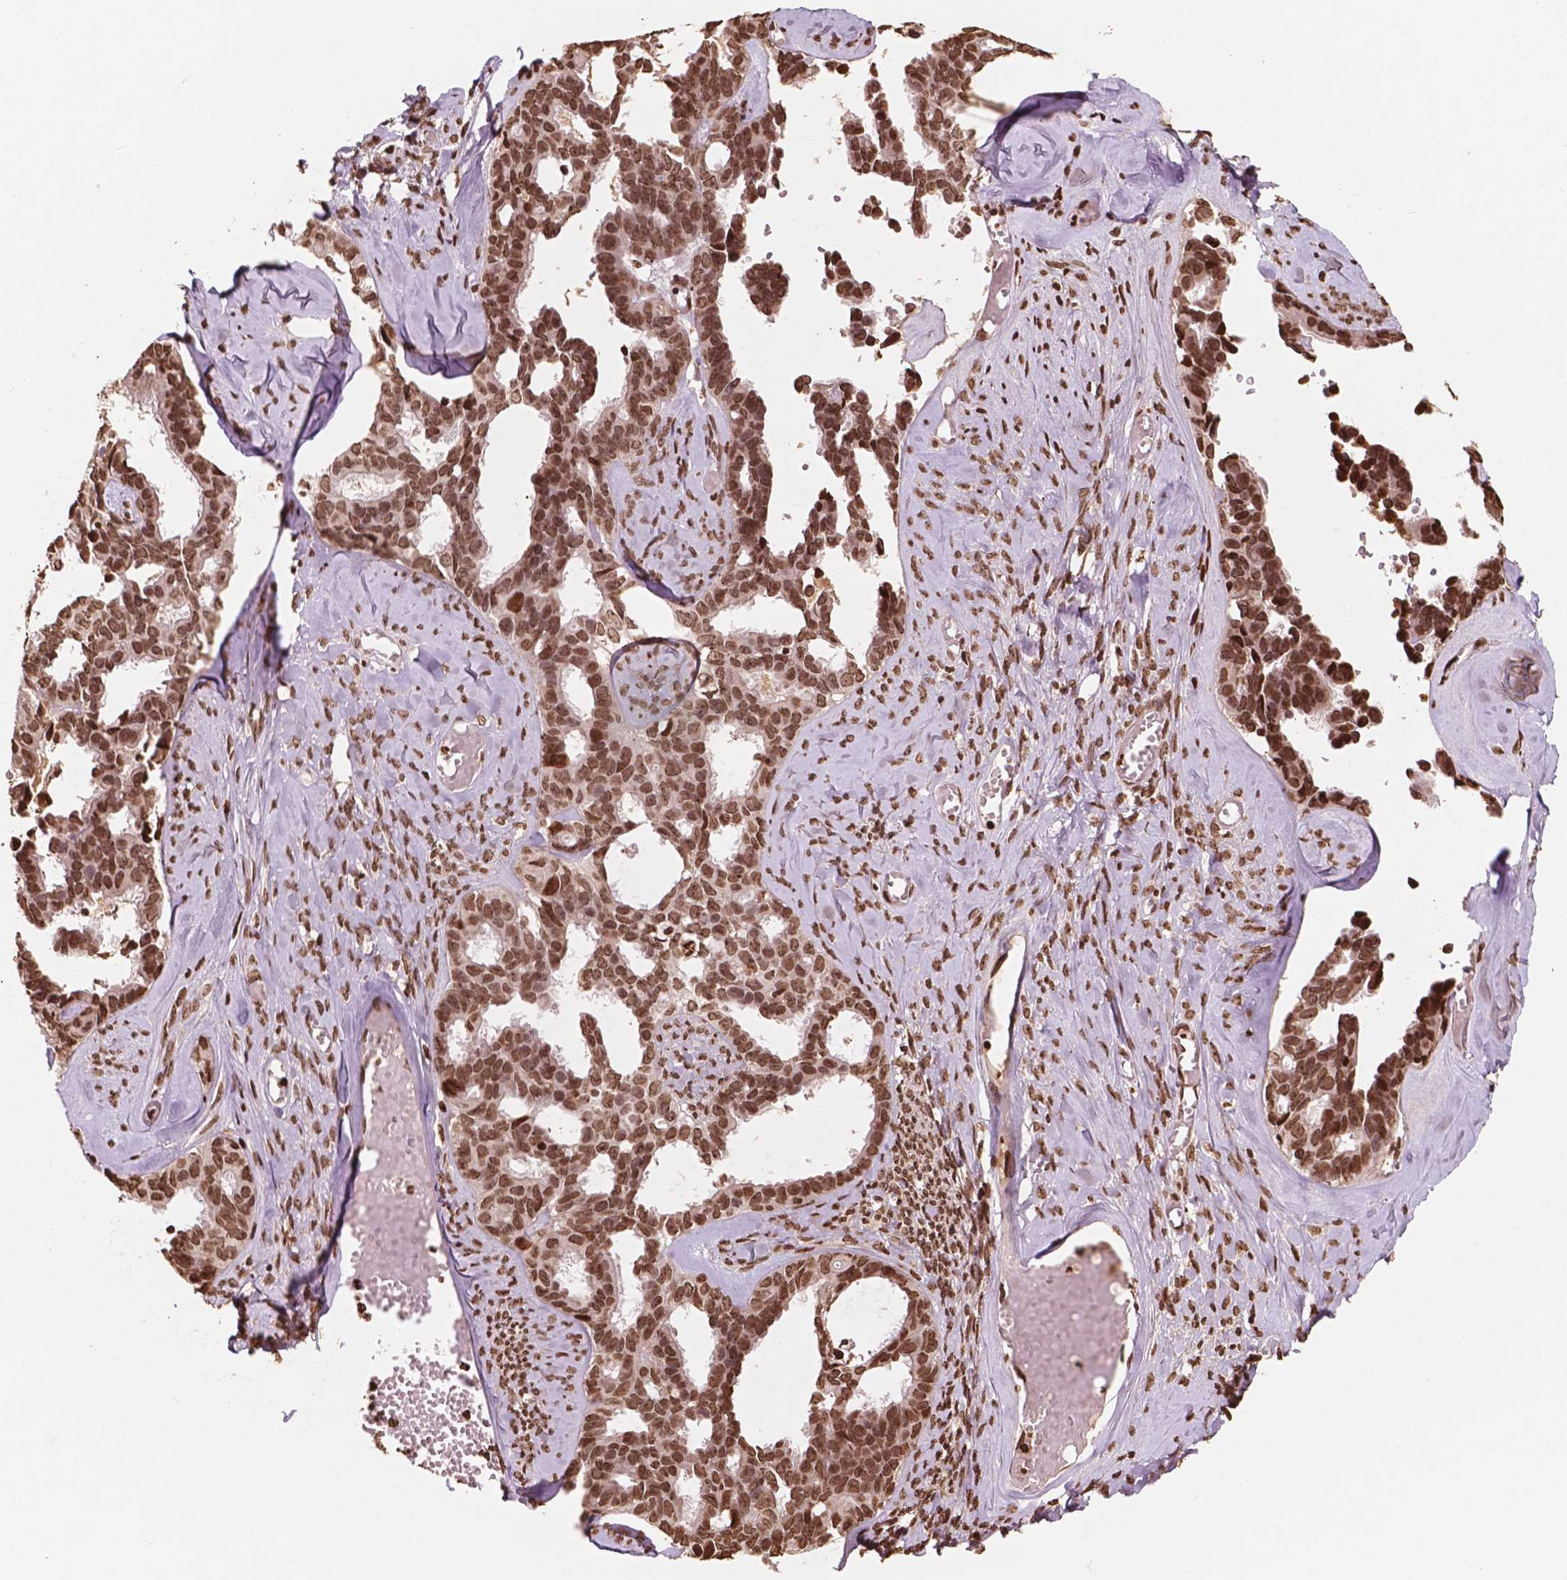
{"staining": {"intensity": "strong", "quantity": ">75%", "location": "nuclear"}, "tissue": "ovarian cancer", "cell_type": "Tumor cells", "image_type": "cancer", "snomed": [{"axis": "morphology", "description": "Cystadenocarcinoma, serous, NOS"}, {"axis": "topography", "description": "Ovary"}], "caption": "Approximately >75% of tumor cells in serous cystadenocarcinoma (ovarian) reveal strong nuclear protein staining as visualized by brown immunohistochemical staining.", "gene": "H3C7", "patient": {"sex": "female", "age": 69}}